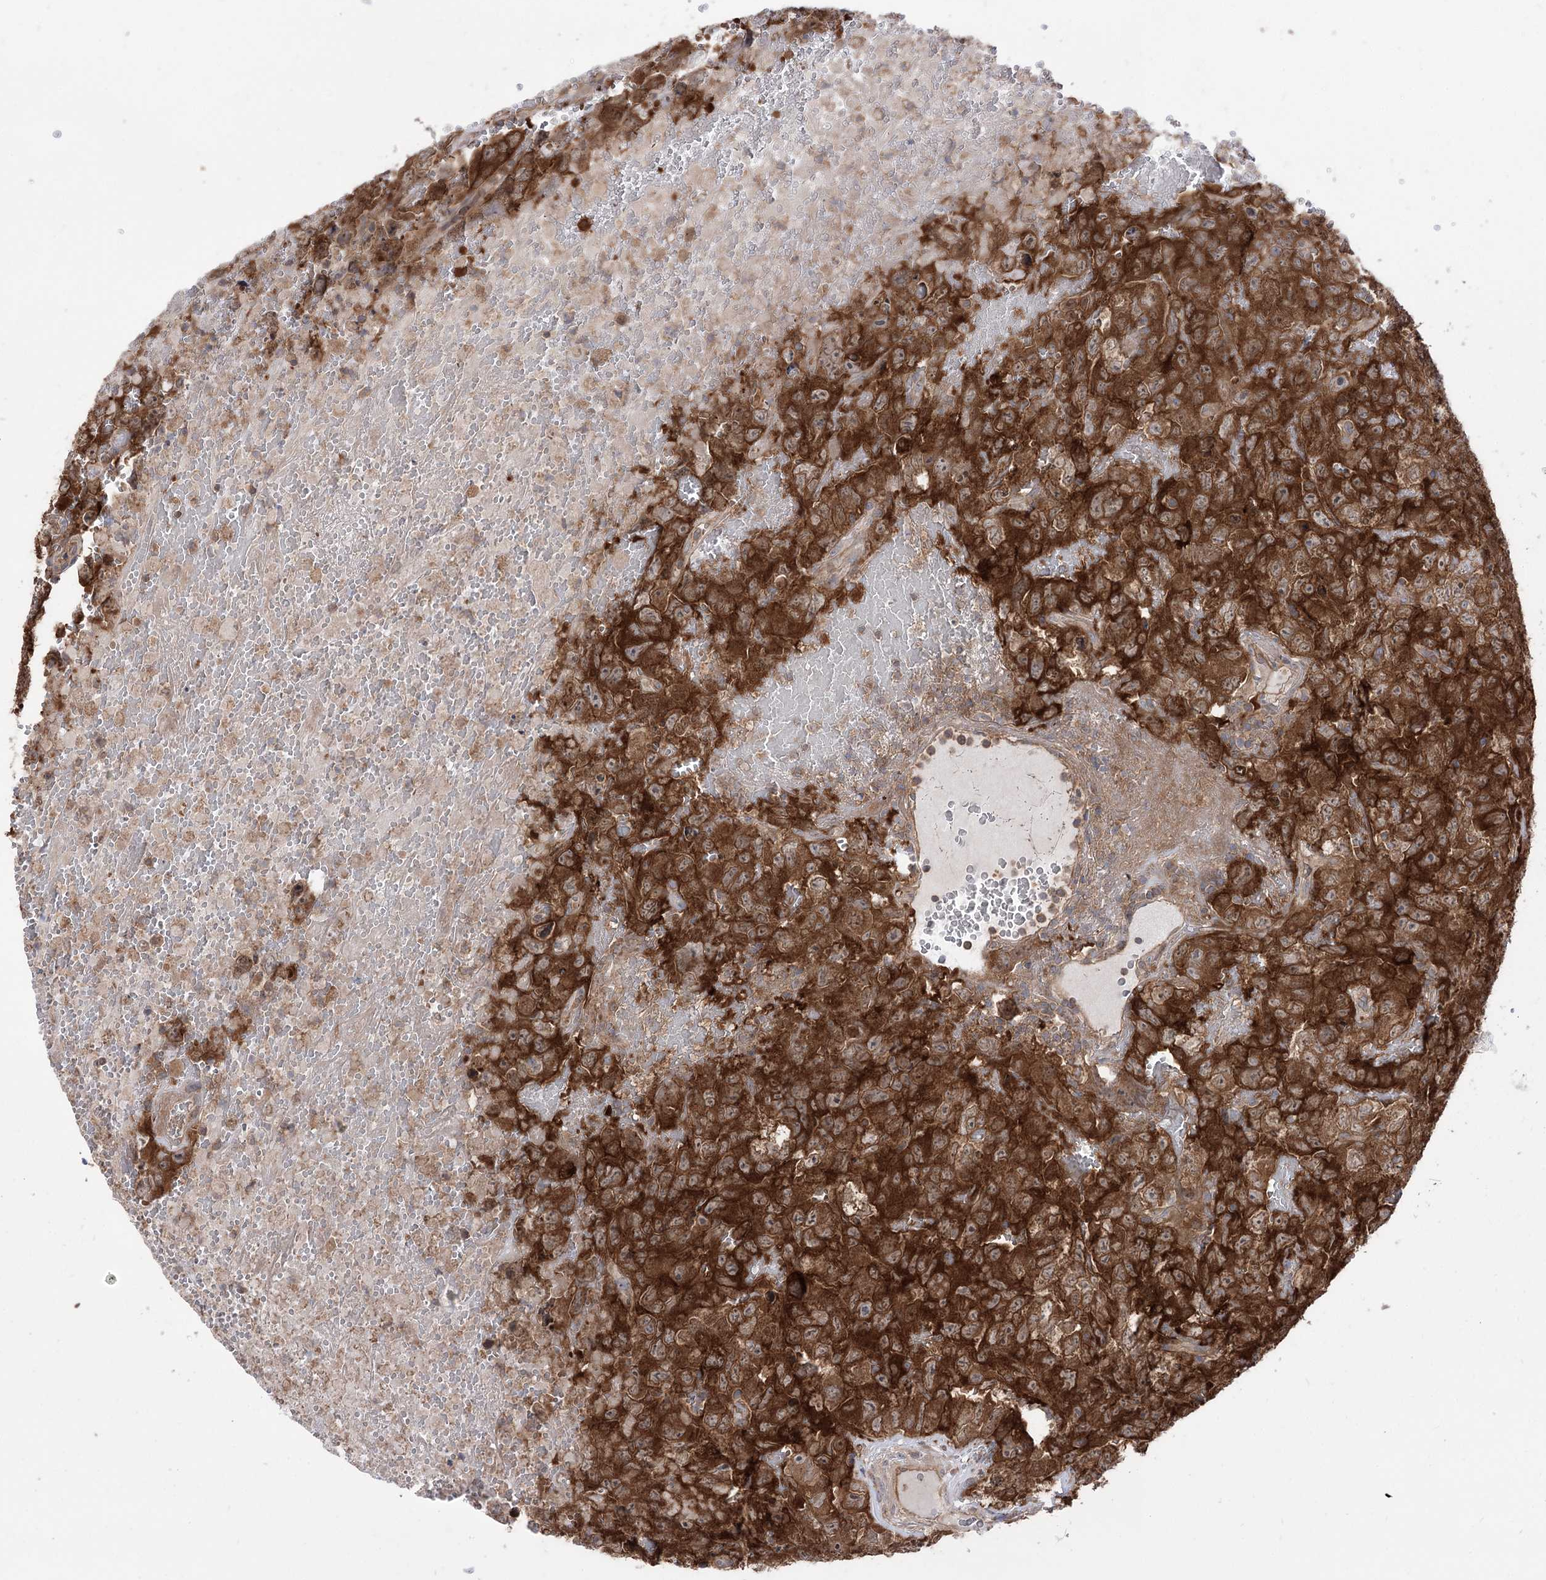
{"staining": {"intensity": "strong", "quantity": ">75%", "location": "cytoplasmic/membranous"}, "tissue": "testis cancer", "cell_type": "Tumor cells", "image_type": "cancer", "snomed": [{"axis": "morphology", "description": "Carcinoma, Embryonal, NOS"}, {"axis": "topography", "description": "Testis"}], "caption": "The photomicrograph reveals a brown stain indicating the presence of a protein in the cytoplasmic/membranous of tumor cells in testis cancer (embryonal carcinoma).", "gene": "XYLB", "patient": {"sex": "male", "age": 45}}